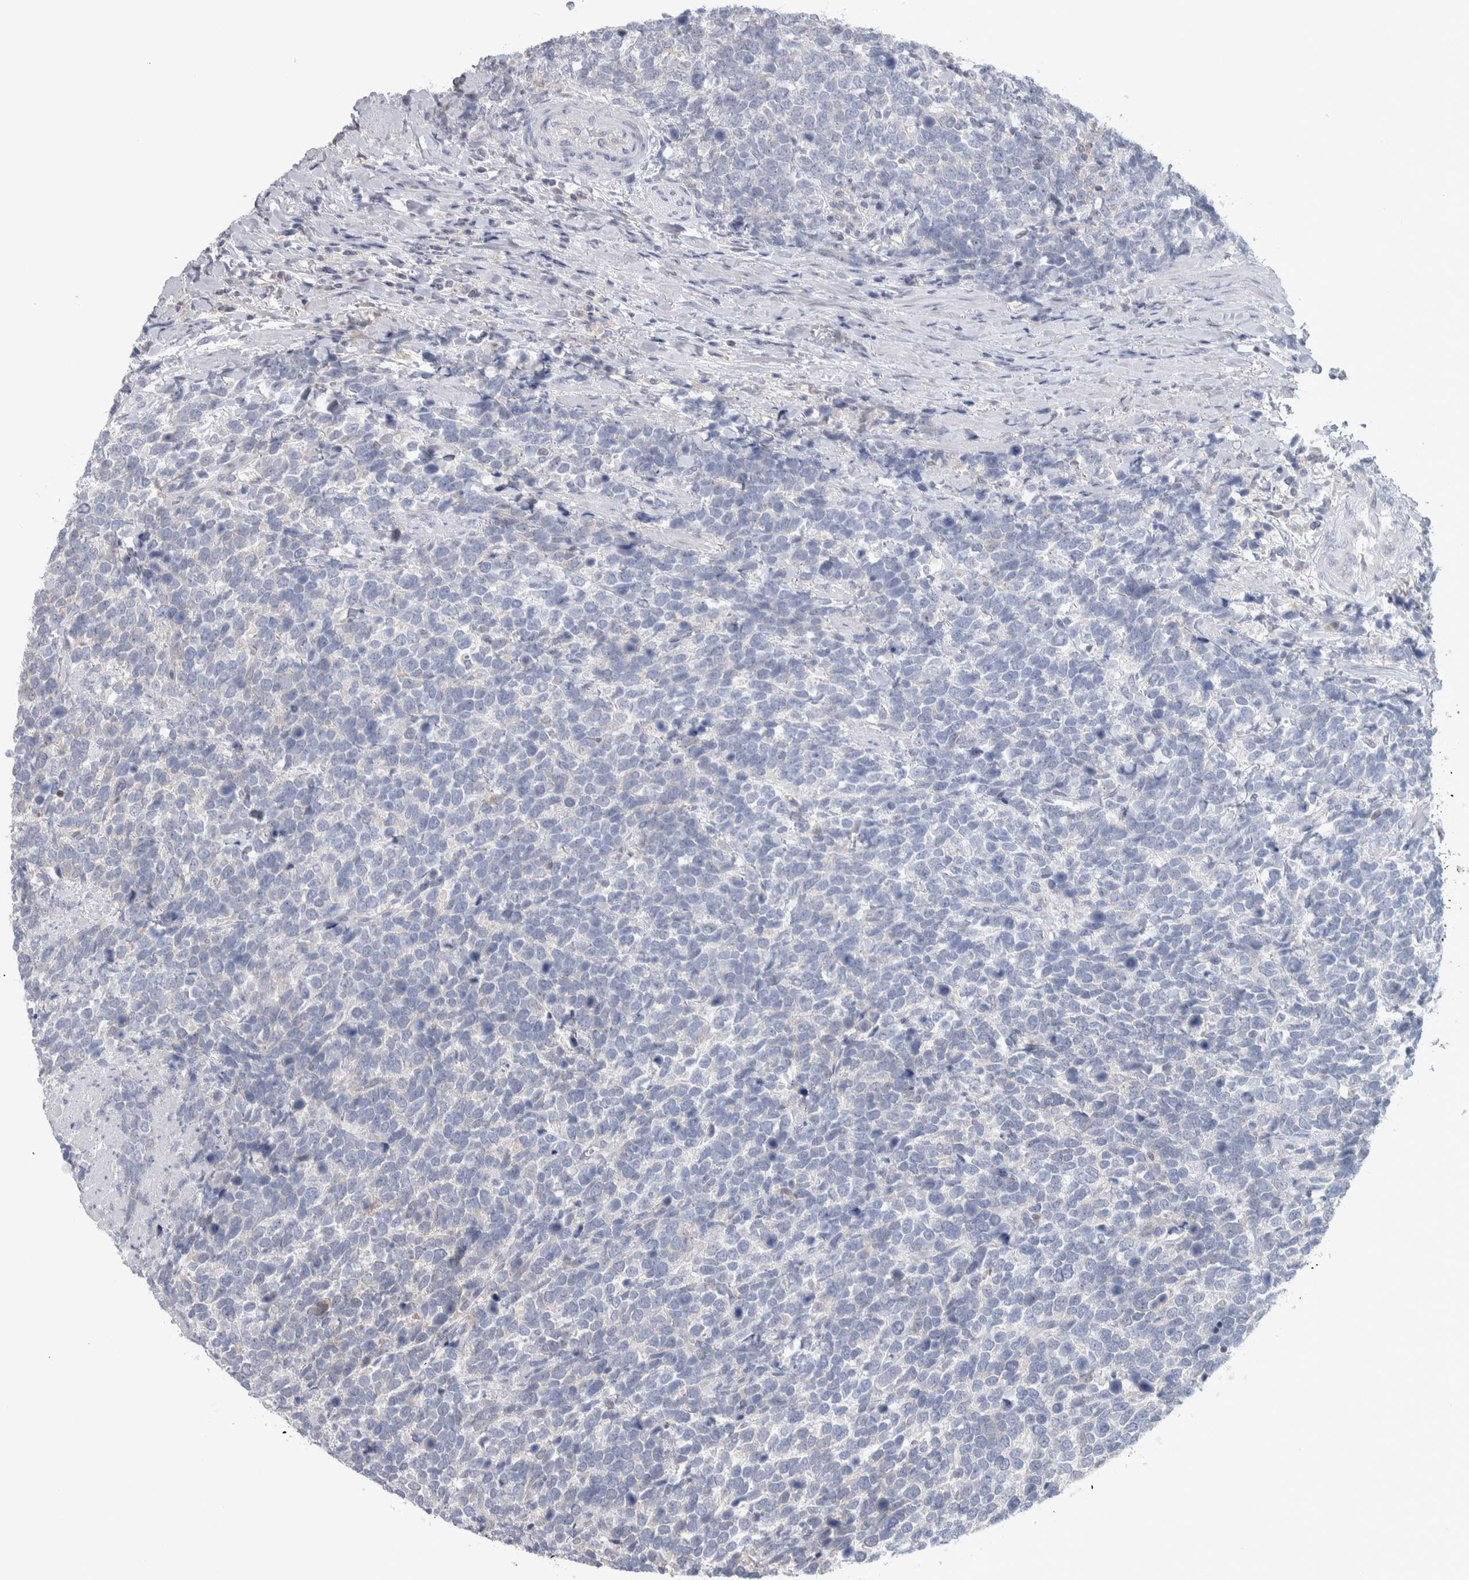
{"staining": {"intensity": "negative", "quantity": "none", "location": "none"}, "tissue": "urothelial cancer", "cell_type": "Tumor cells", "image_type": "cancer", "snomed": [{"axis": "morphology", "description": "Urothelial carcinoma, High grade"}, {"axis": "topography", "description": "Urinary bladder"}], "caption": "Histopathology image shows no protein staining in tumor cells of urothelial carcinoma (high-grade) tissue.", "gene": "HTATIP2", "patient": {"sex": "female", "age": 82}}